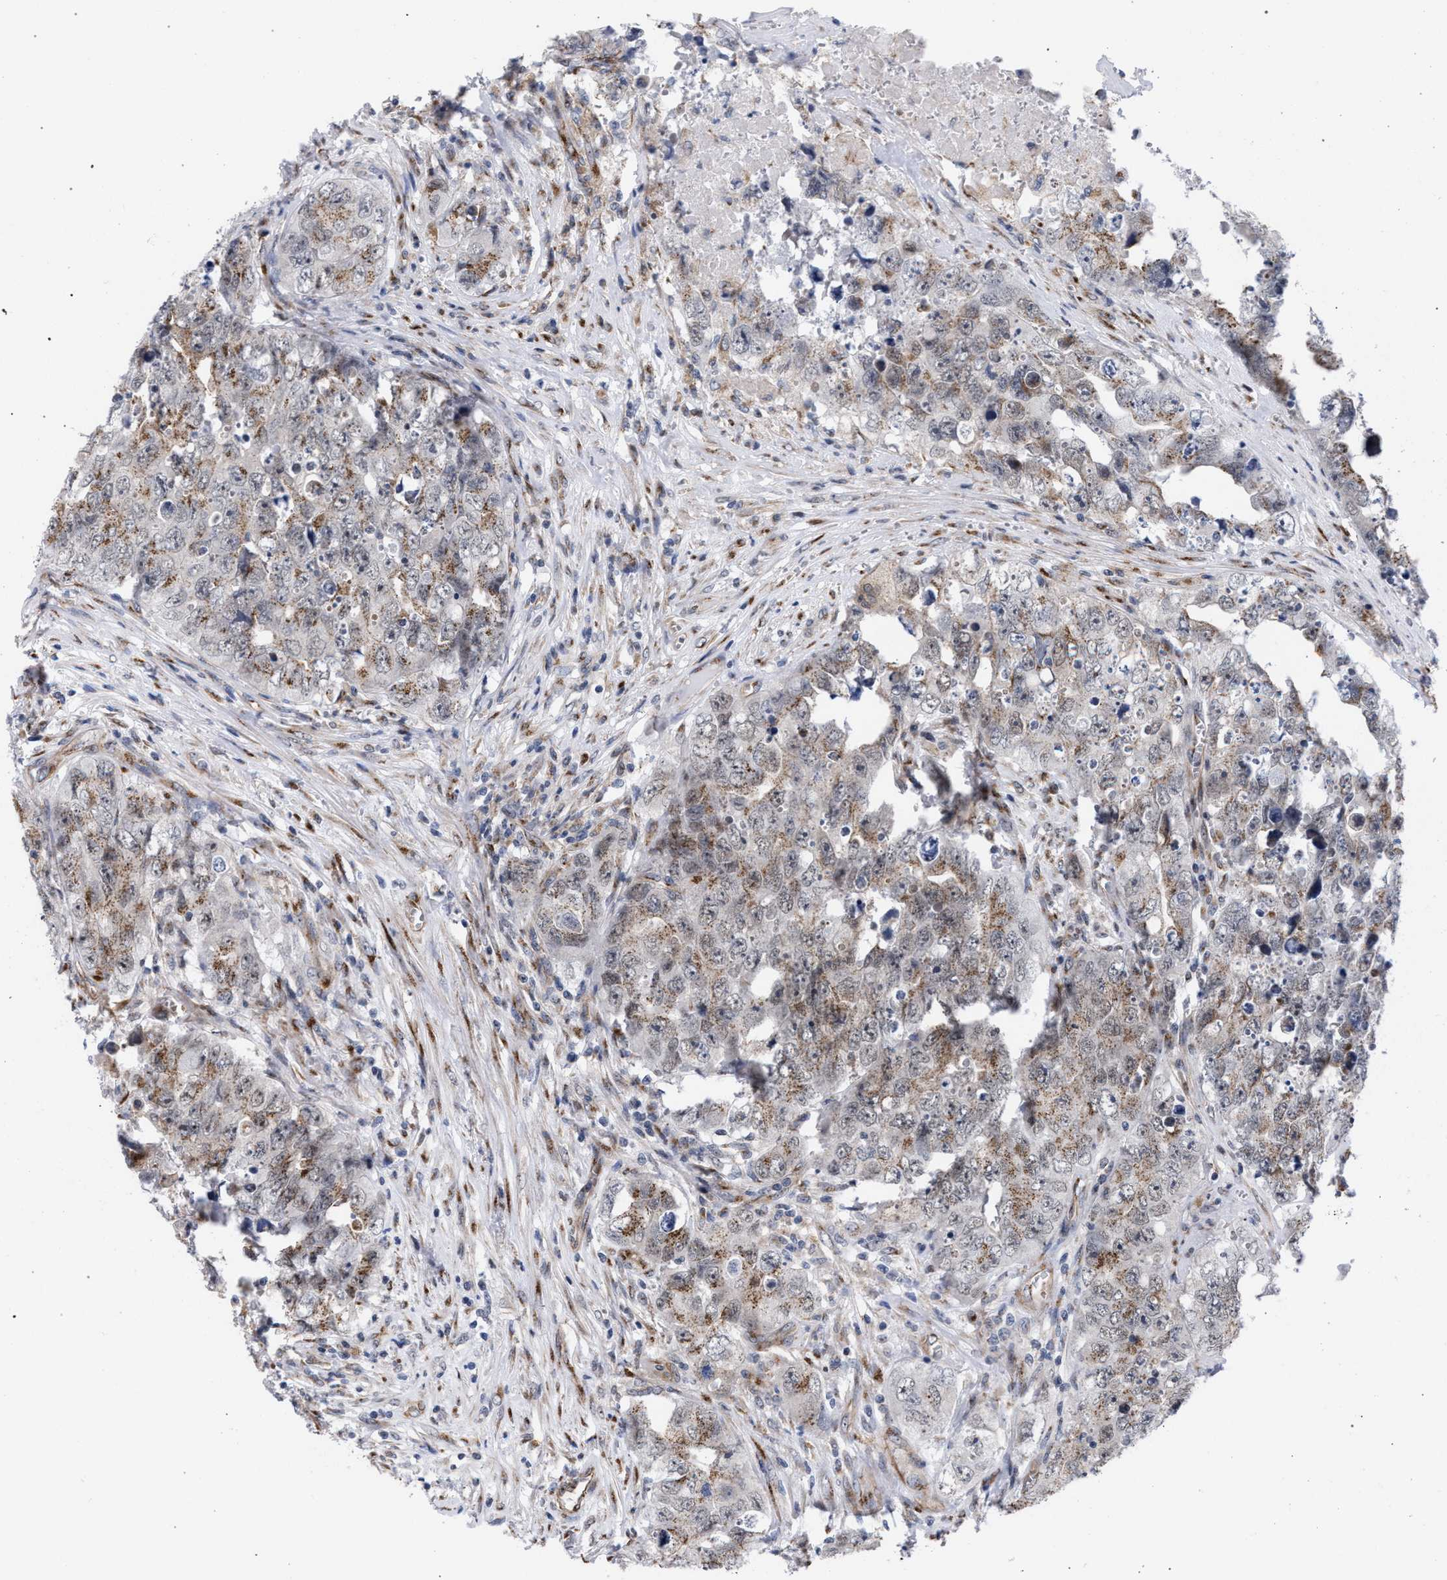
{"staining": {"intensity": "moderate", "quantity": ">75%", "location": "cytoplasmic/membranous"}, "tissue": "testis cancer", "cell_type": "Tumor cells", "image_type": "cancer", "snomed": [{"axis": "morphology", "description": "Seminoma, NOS"}, {"axis": "morphology", "description": "Carcinoma, Embryonal, NOS"}, {"axis": "topography", "description": "Testis"}], "caption": "This photomicrograph exhibits embryonal carcinoma (testis) stained with immunohistochemistry (IHC) to label a protein in brown. The cytoplasmic/membranous of tumor cells show moderate positivity for the protein. Nuclei are counter-stained blue.", "gene": "GOLGA2", "patient": {"sex": "male", "age": 43}}